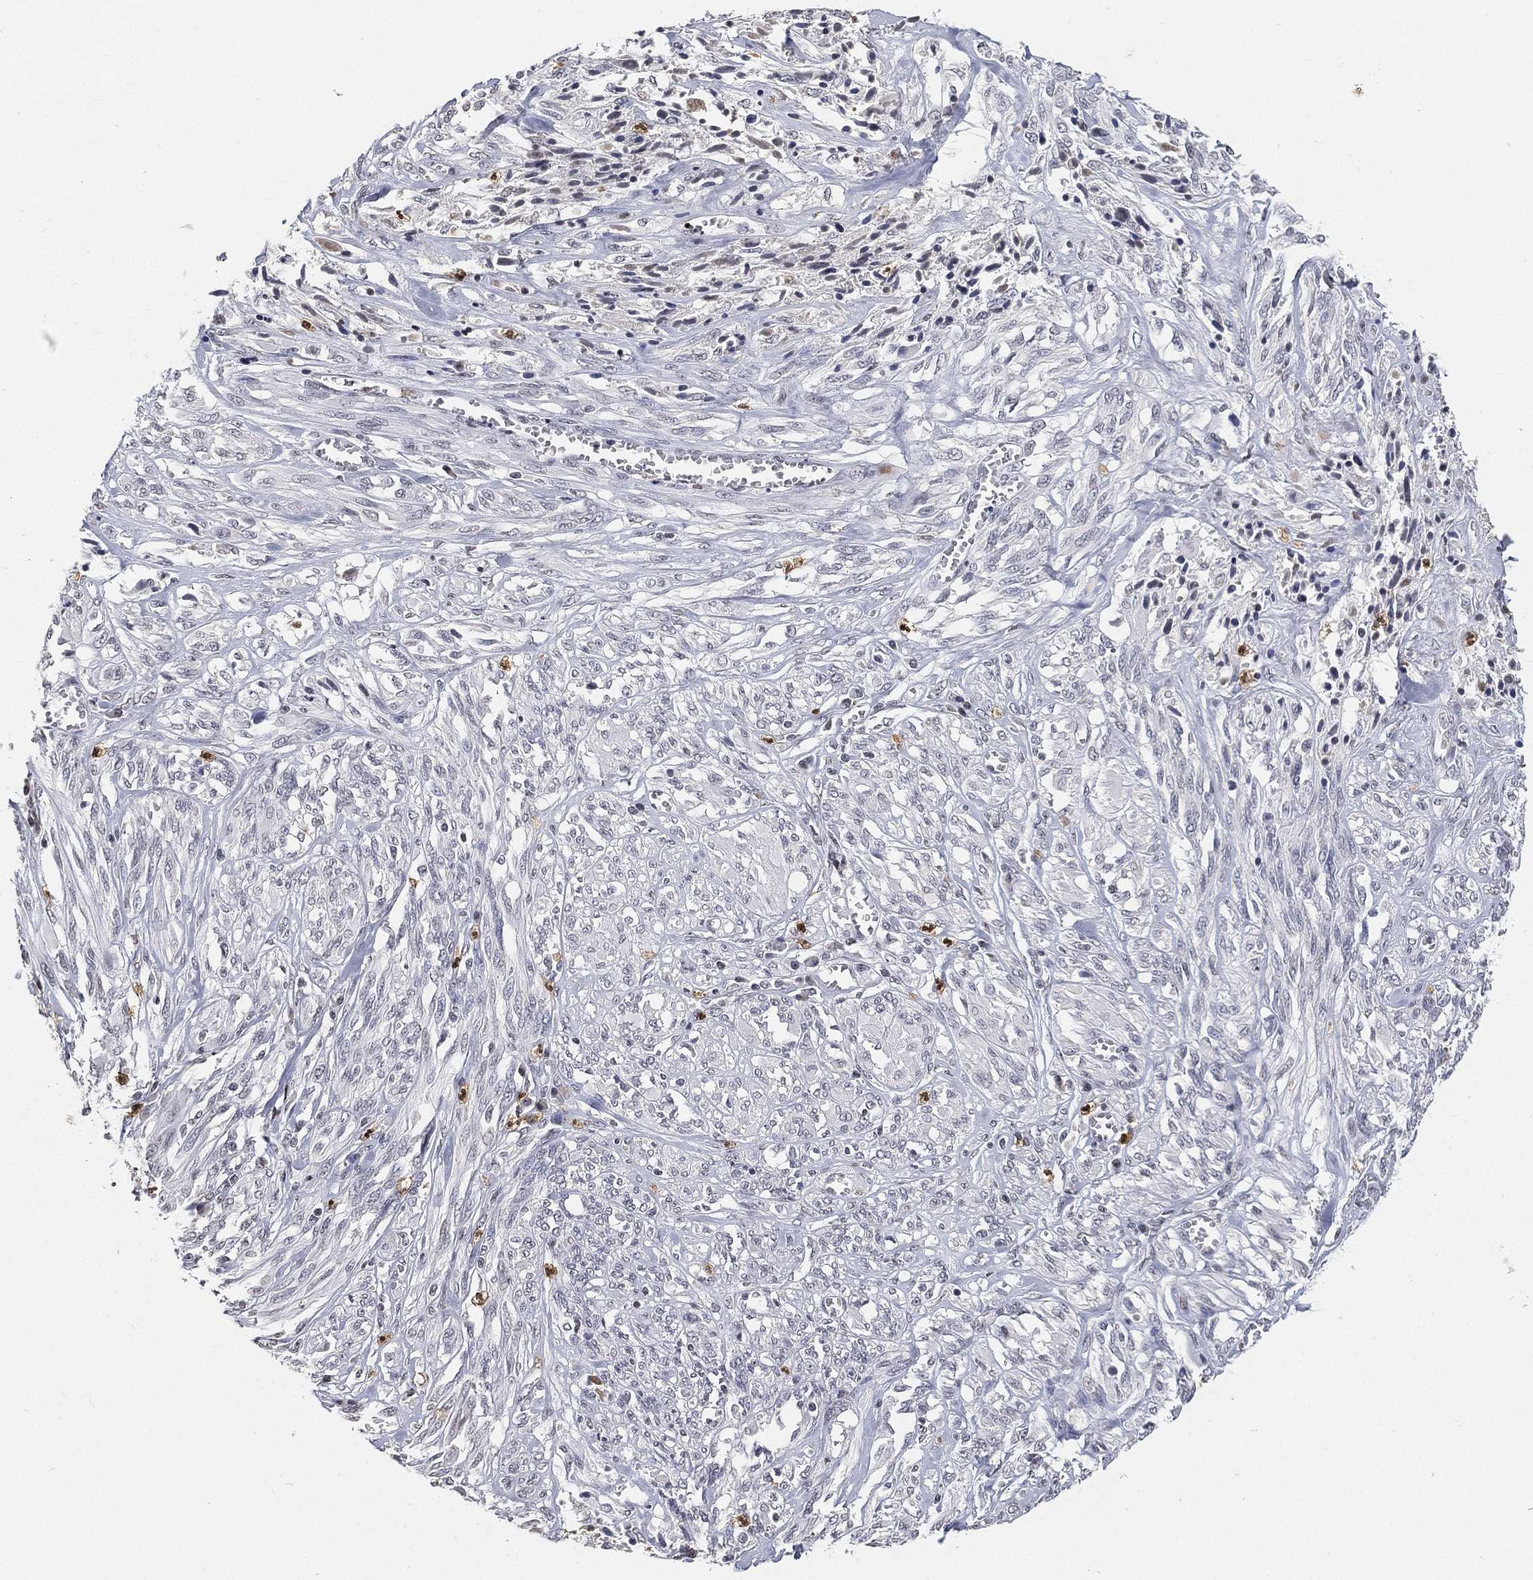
{"staining": {"intensity": "negative", "quantity": "none", "location": "none"}, "tissue": "melanoma", "cell_type": "Tumor cells", "image_type": "cancer", "snomed": [{"axis": "morphology", "description": "Malignant melanoma, NOS"}, {"axis": "topography", "description": "Skin"}], "caption": "An immunohistochemistry (IHC) photomicrograph of malignant melanoma is shown. There is no staining in tumor cells of malignant melanoma.", "gene": "ARG1", "patient": {"sex": "female", "age": 91}}